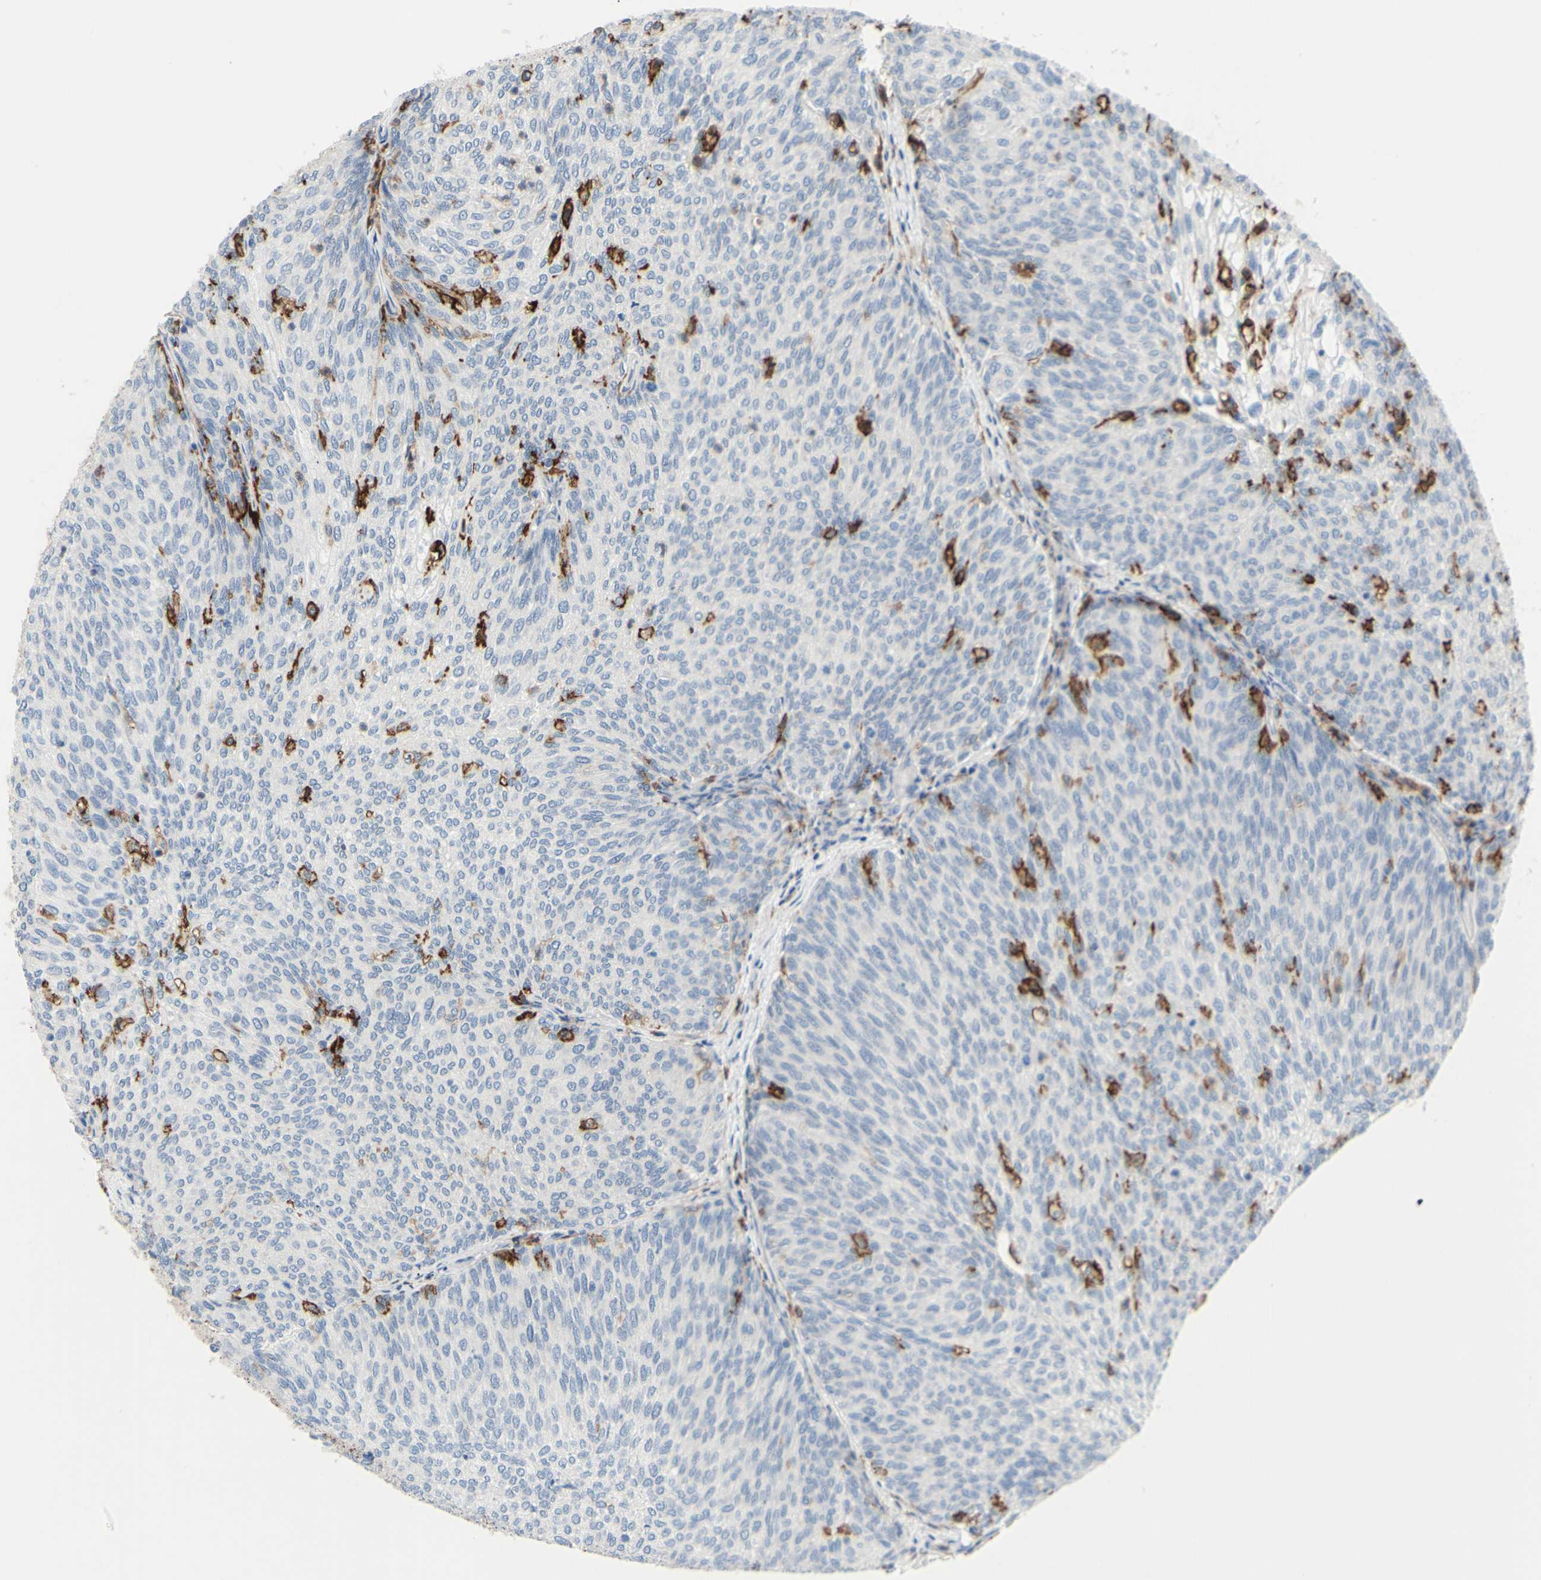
{"staining": {"intensity": "negative", "quantity": "none", "location": "none"}, "tissue": "urothelial cancer", "cell_type": "Tumor cells", "image_type": "cancer", "snomed": [{"axis": "morphology", "description": "Urothelial carcinoma, Low grade"}, {"axis": "topography", "description": "Urinary bladder"}], "caption": "A high-resolution histopathology image shows immunohistochemistry (IHC) staining of urothelial cancer, which exhibits no significant expression in tumor cells.", "gene": "FCGR2A", "patient": {"sex": "female", "age": 79}}